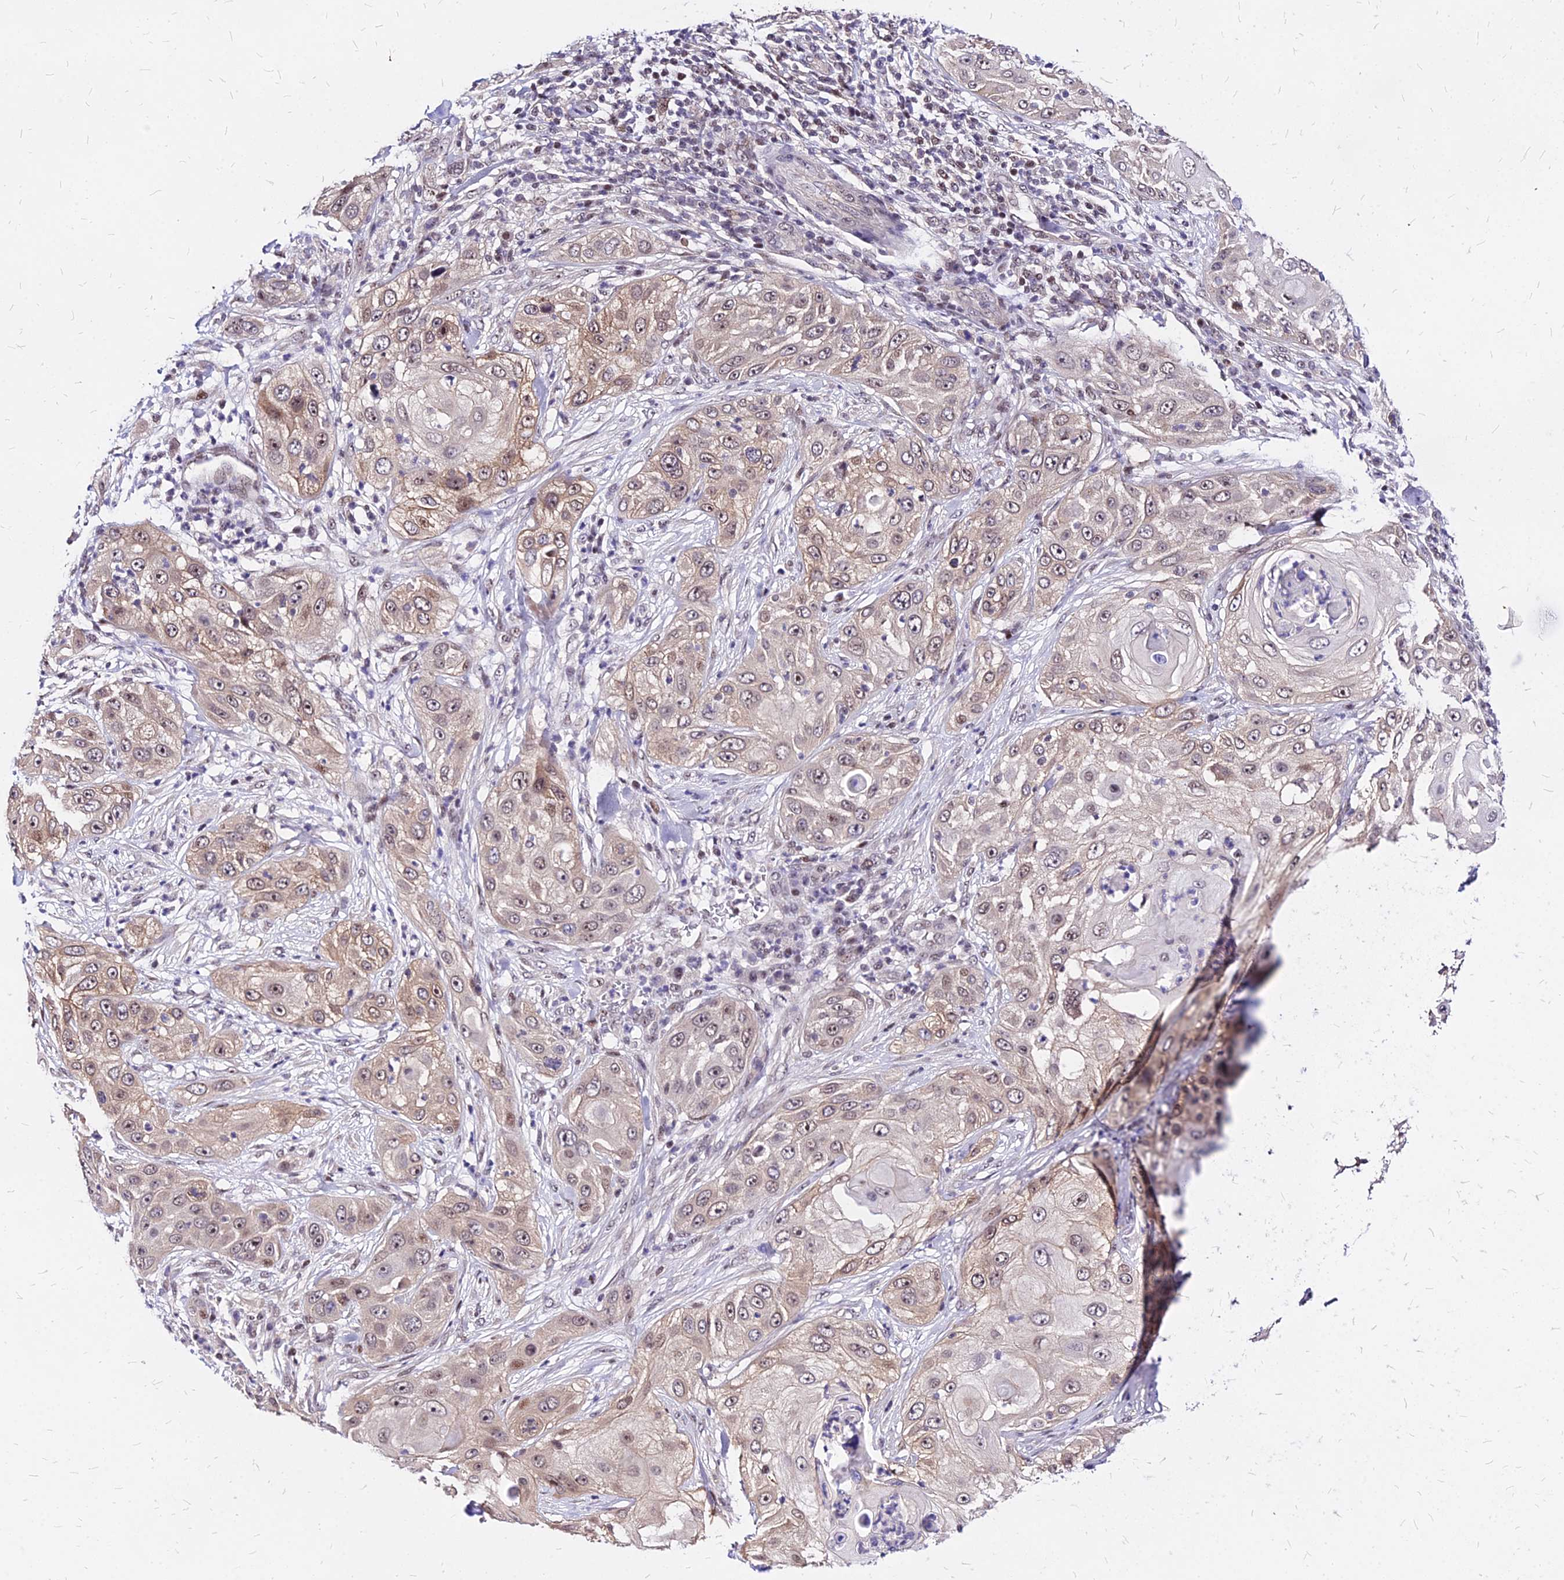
{"staining": {"intensity": "moderate", "quantity": "<25%", "location": "cytoplasmic/membranous,nuclear"}, "tissue": "skin cancer", "cell_type": "Tumor cells", "image_type": "cancer", "snomed": [{"axis": "morphology", "description": "Squamous cell carcinoma, NOS"}, {"axis": "topography", "description": "Skin"}], "caption": "Moderate cytoplasmic/membranous and nuclear protein staining is present in about <25% of tumor cells in squamous cell carcinoma (skin). The protein is shown in brown color, while the nuclei are stained blue.", "gene": "DDX55", "patient": {"sex": "female", "age": 44}}